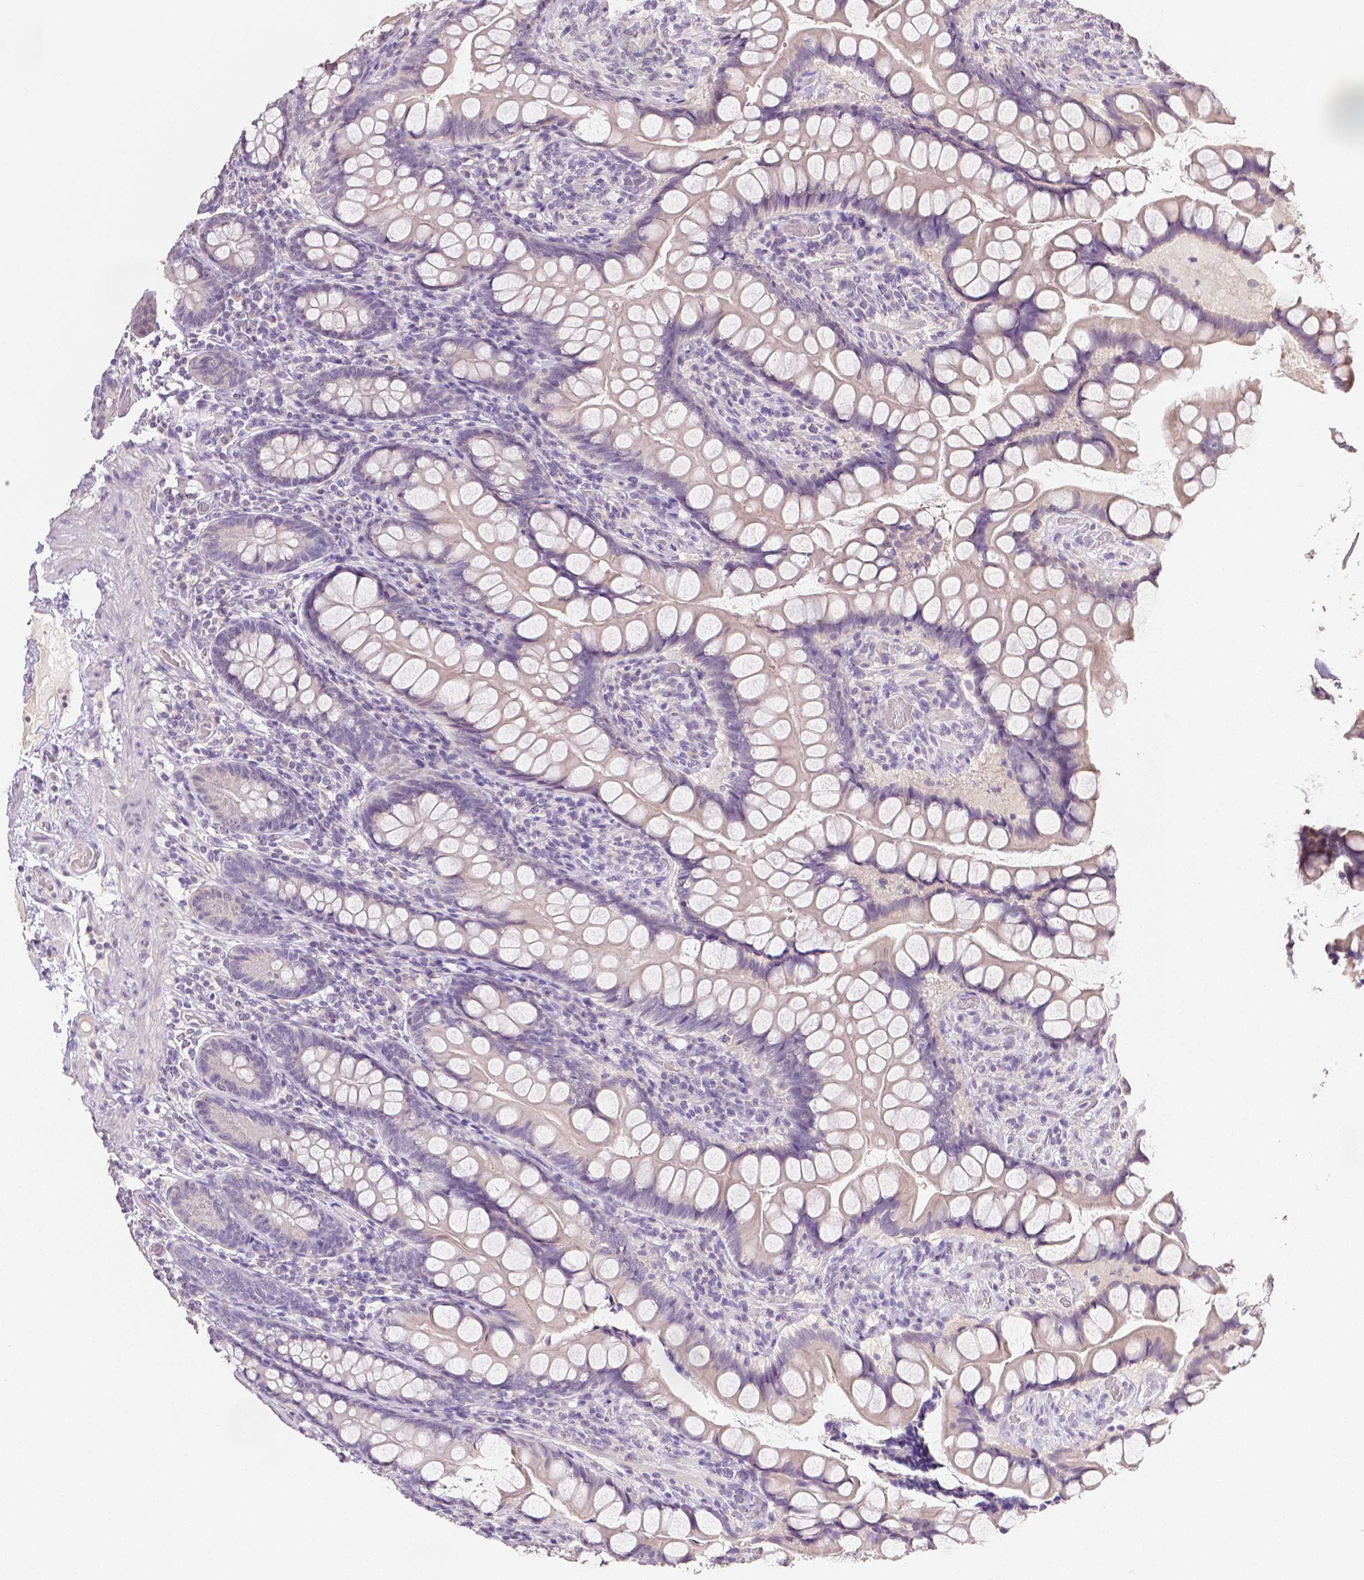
{"staining": {"intensity": "negative", "quantity": "none", "location": "none"}, "tissue": "small intestine", "cell_type": "Glandular cells", "image_type": "normal", "snomed": [{"axis": "morphology", "description": "Normal tissue, NOS"}, {"axis": "topography", "description": "Small intestine"}], "caption": "Micrograph shows no significant protein positivity in glandular cells of benign small intestine.", "gene": "TGM1", "patient": {"sex": "male", "age": 70}}